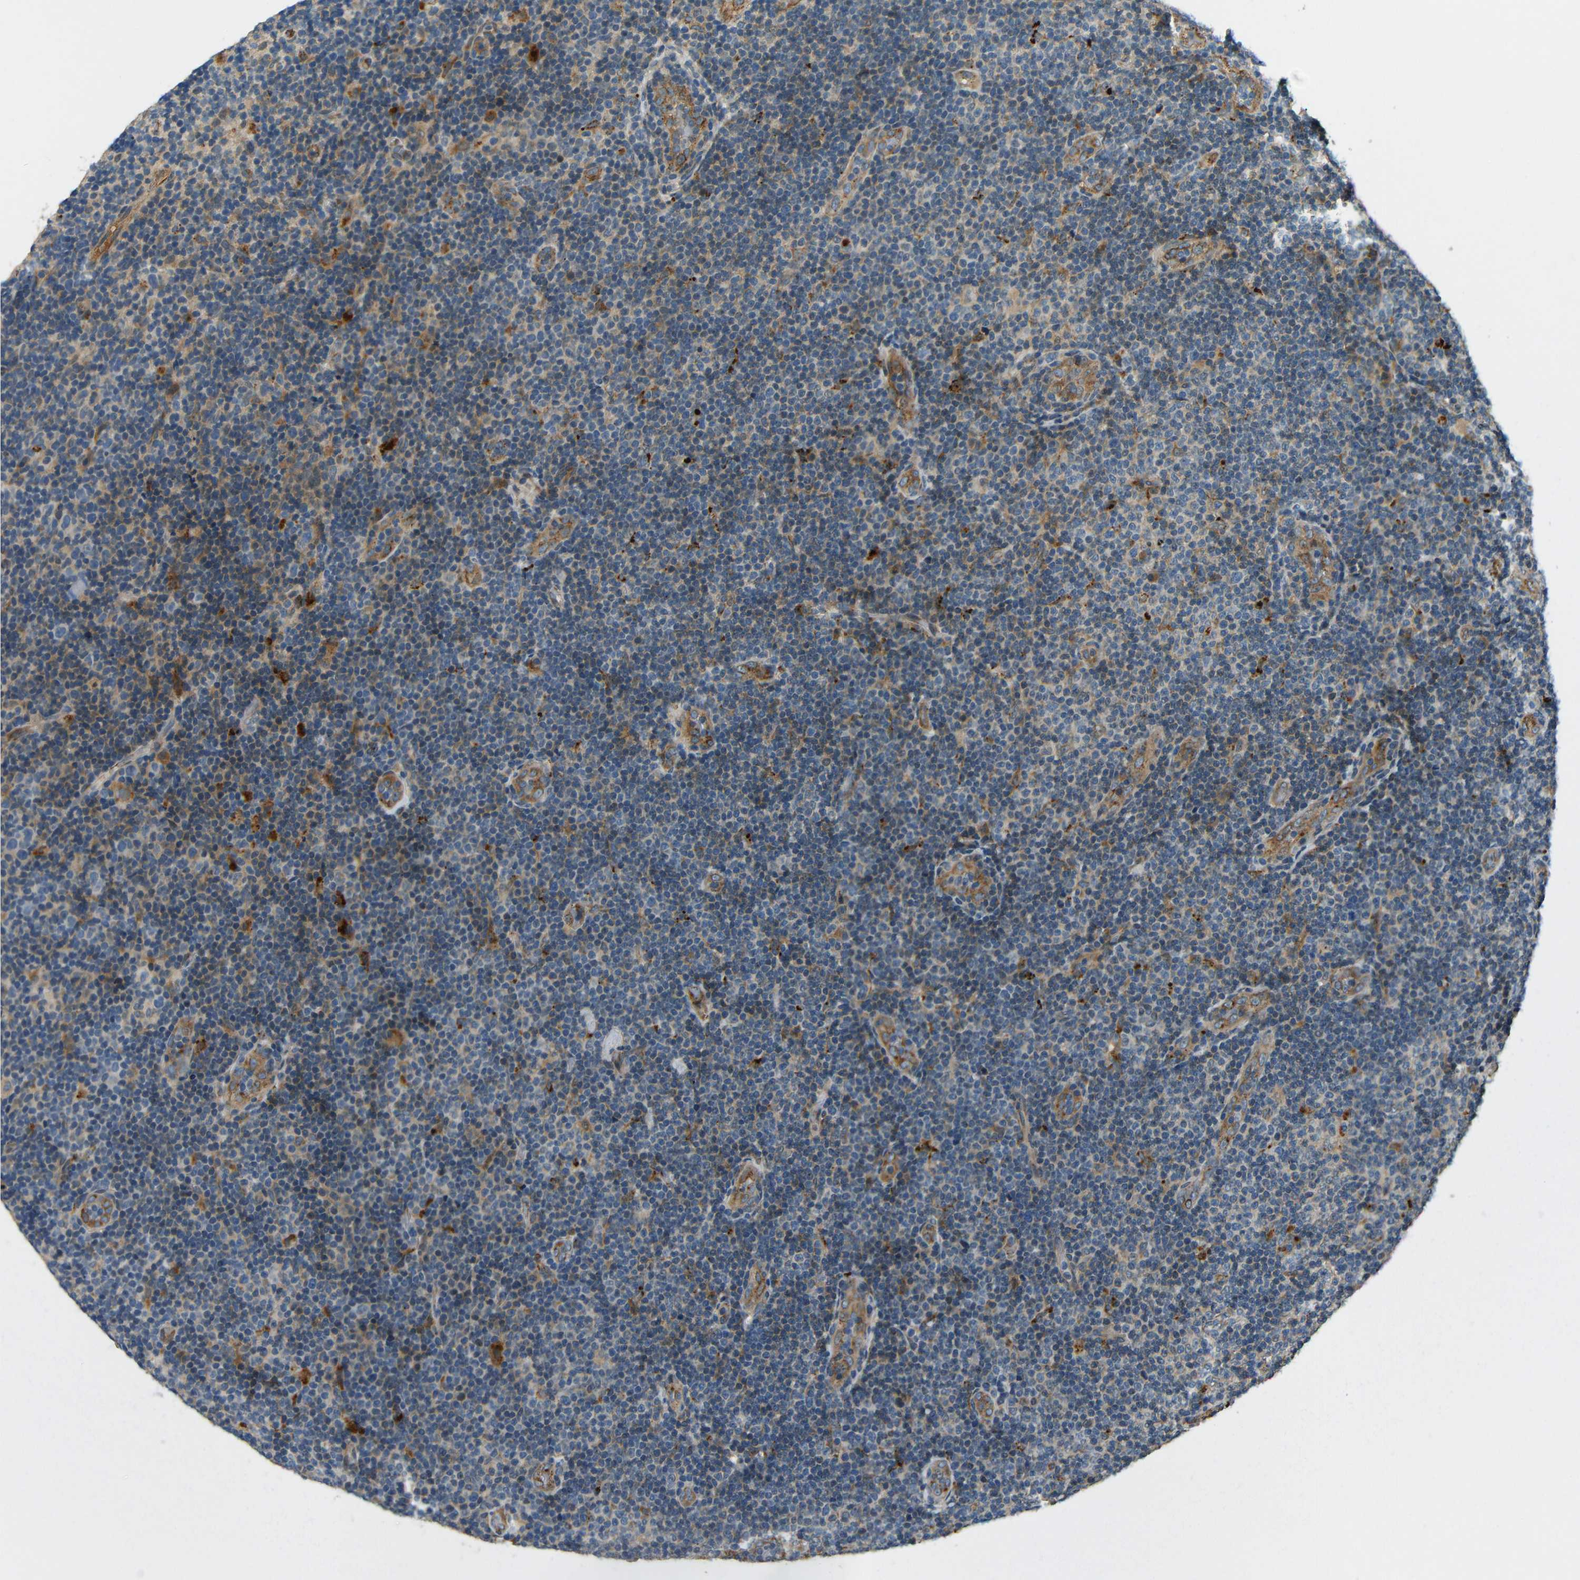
{"staining": {"intensity": "moderate", "quantity": "<25%", "location": "cytoplasmic/membranous"}, "tissue": "lymphoma", "cell_type": "Tumor cells", "image_type": "cancer", "snomed": [{"axis": "morphology", "description": "Malignant lymphoma, non-Hodgkin's type, Low grade"}, {"axis": "topography", "description": "Lymph node"}], "caption": "Human lymphoma stained for a protein (brown) demonstrates moderate cytoplasmic/membranous positive expression in approximately <25% of tumor cells.", "gene": "ATP7A", "patient": {"sex": "male", "age": 83}}